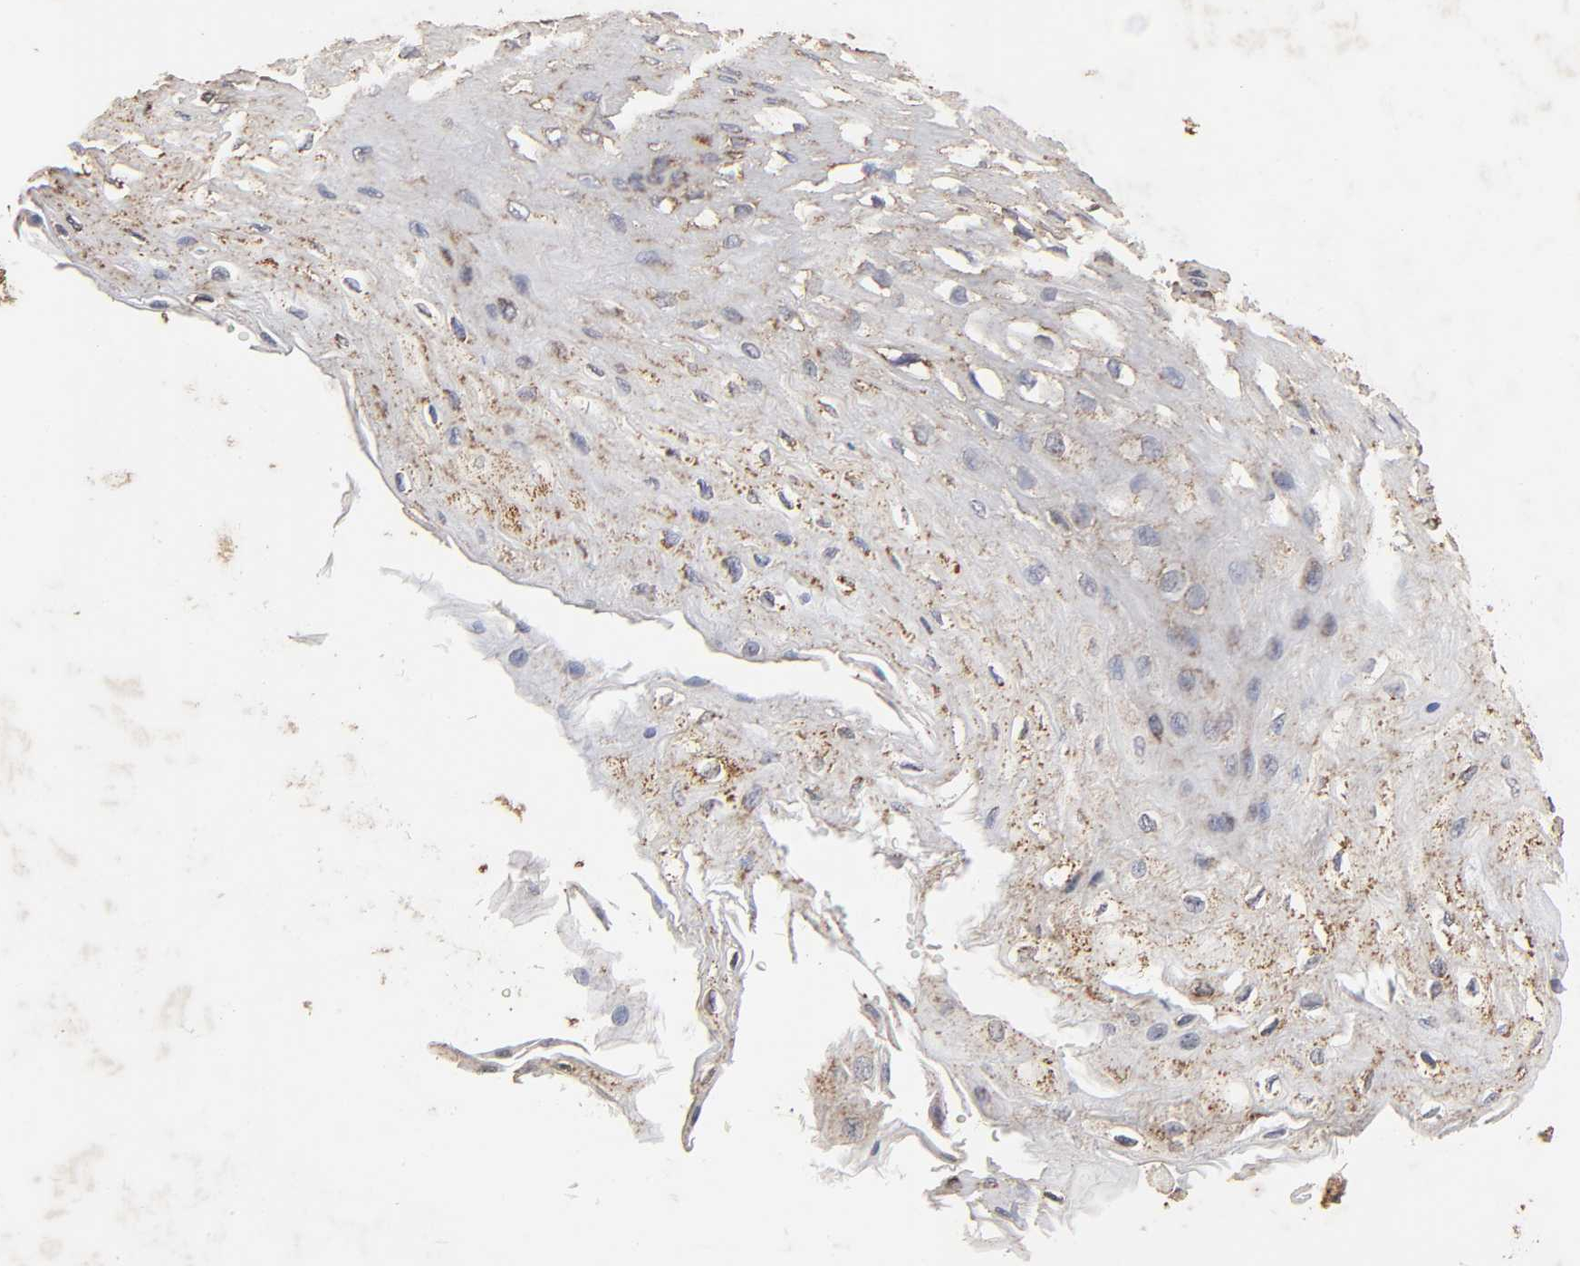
{"staining": {"intensity": "strong", "quantity": "25%-75%", "location": "cytoplasmic/membranous"}, "tissue": "esophagus", "cell_type": "Squamous epithelial cells", "image_type": "normal", "snomed": [{"axis": "morphology", "description": "Normal tissue, NOS"}, {"axis": "topography", "description": "Esophagus"}], "caption": "Strong cytoplasmic/membranous protein staining is seen in approximately 25%-75% of squamous epithelial cells in esophagus.", "gene": "CYCS", "patient": {"sex": "female", "age": 72}}